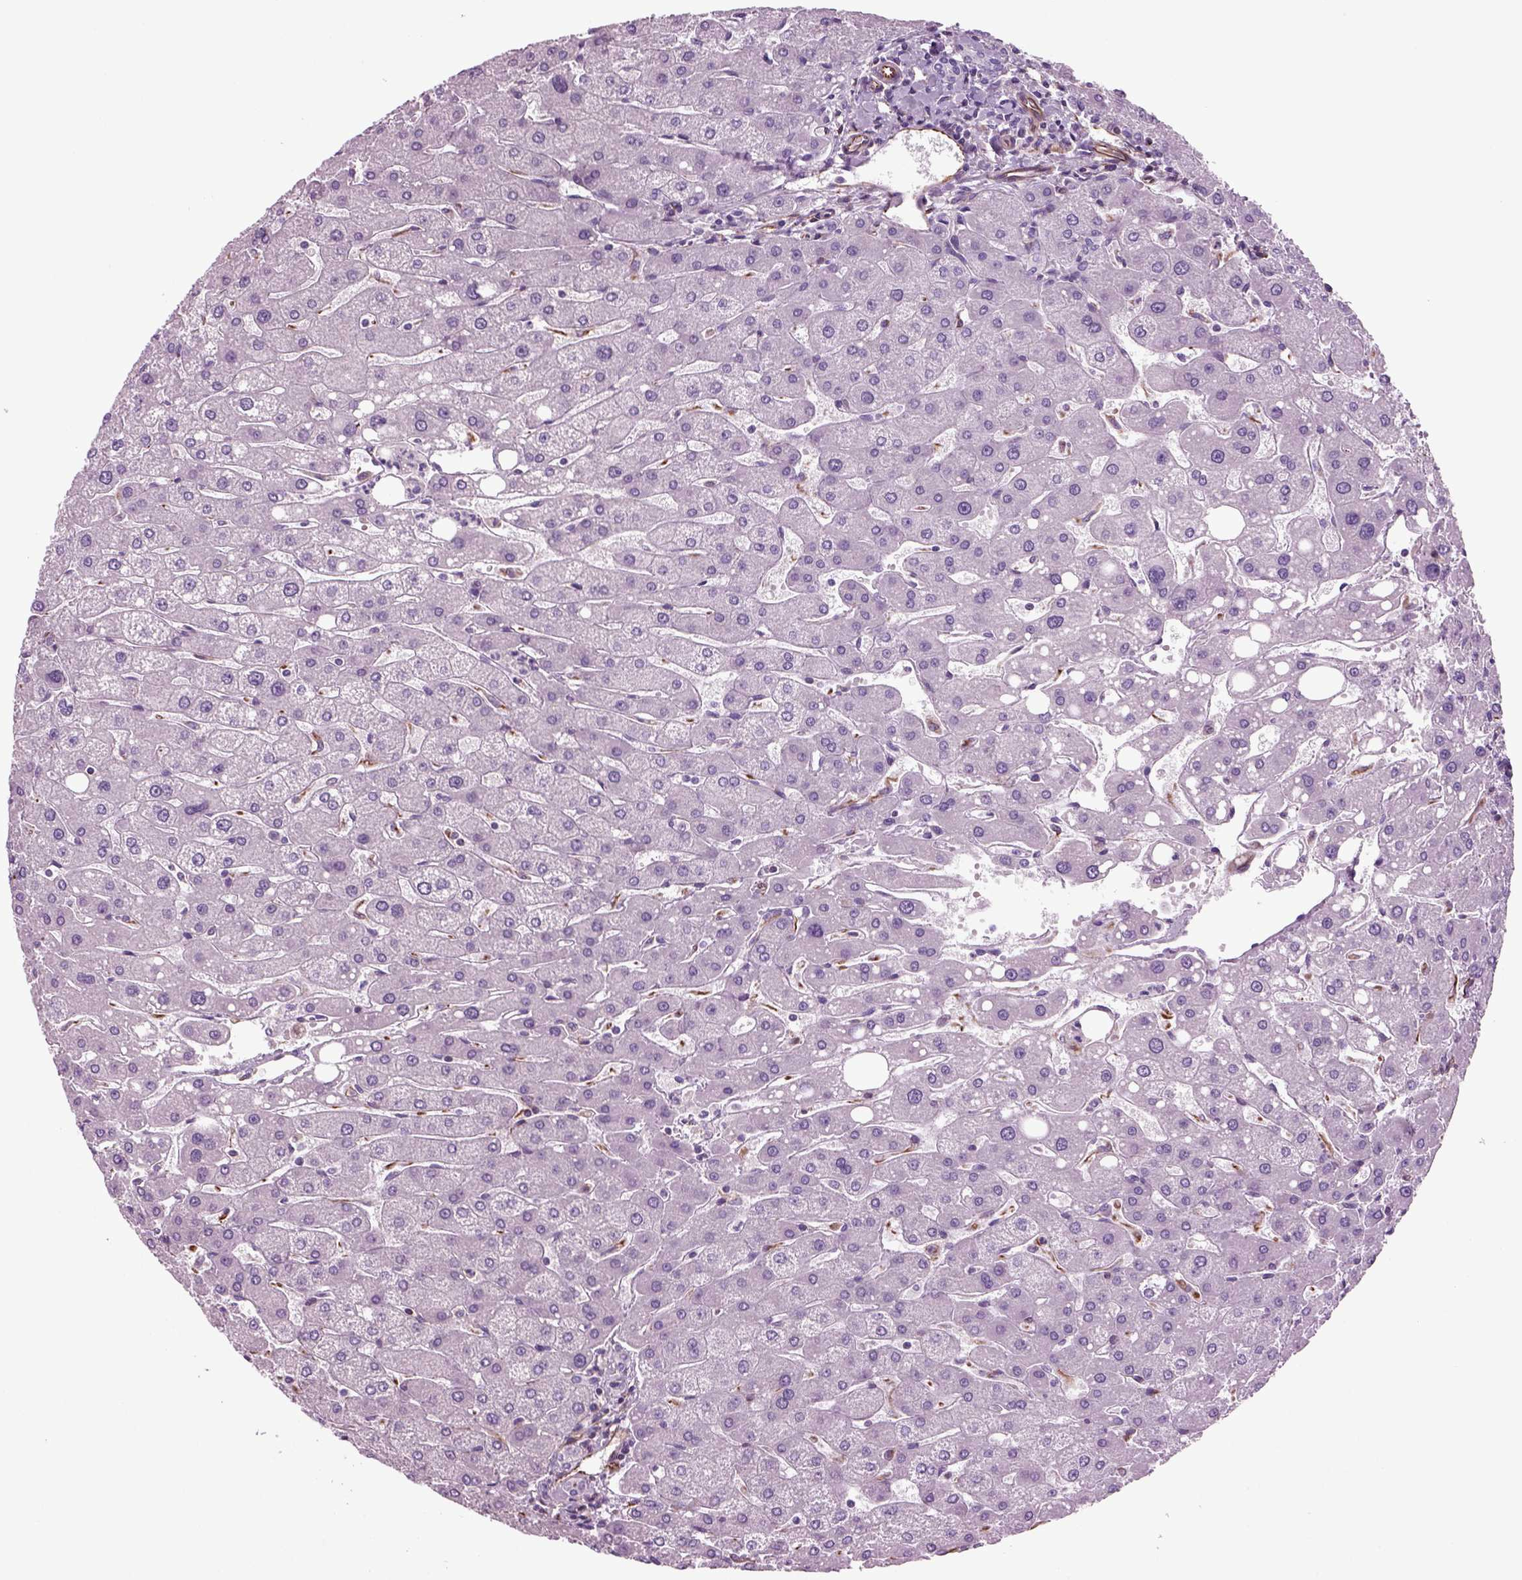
{"staining": {"intensity": "negative", "quantity": "none", "location": "none"}, "tissue": "liver", "cell_type": "Cholangiocytes", "image_type": "normal", "snomed": [{"axis": "morphology", "description": "Normal tissue, NOS"}, {"axis": "topography", "description": "Liver"}], "caption": "This is an immunohistochemistry (IHC) micrograph of normal liver. There is no positivity in cholangiocytes.", "gene": "ACER3", "patient": {"sex": "male", "age": 67}}